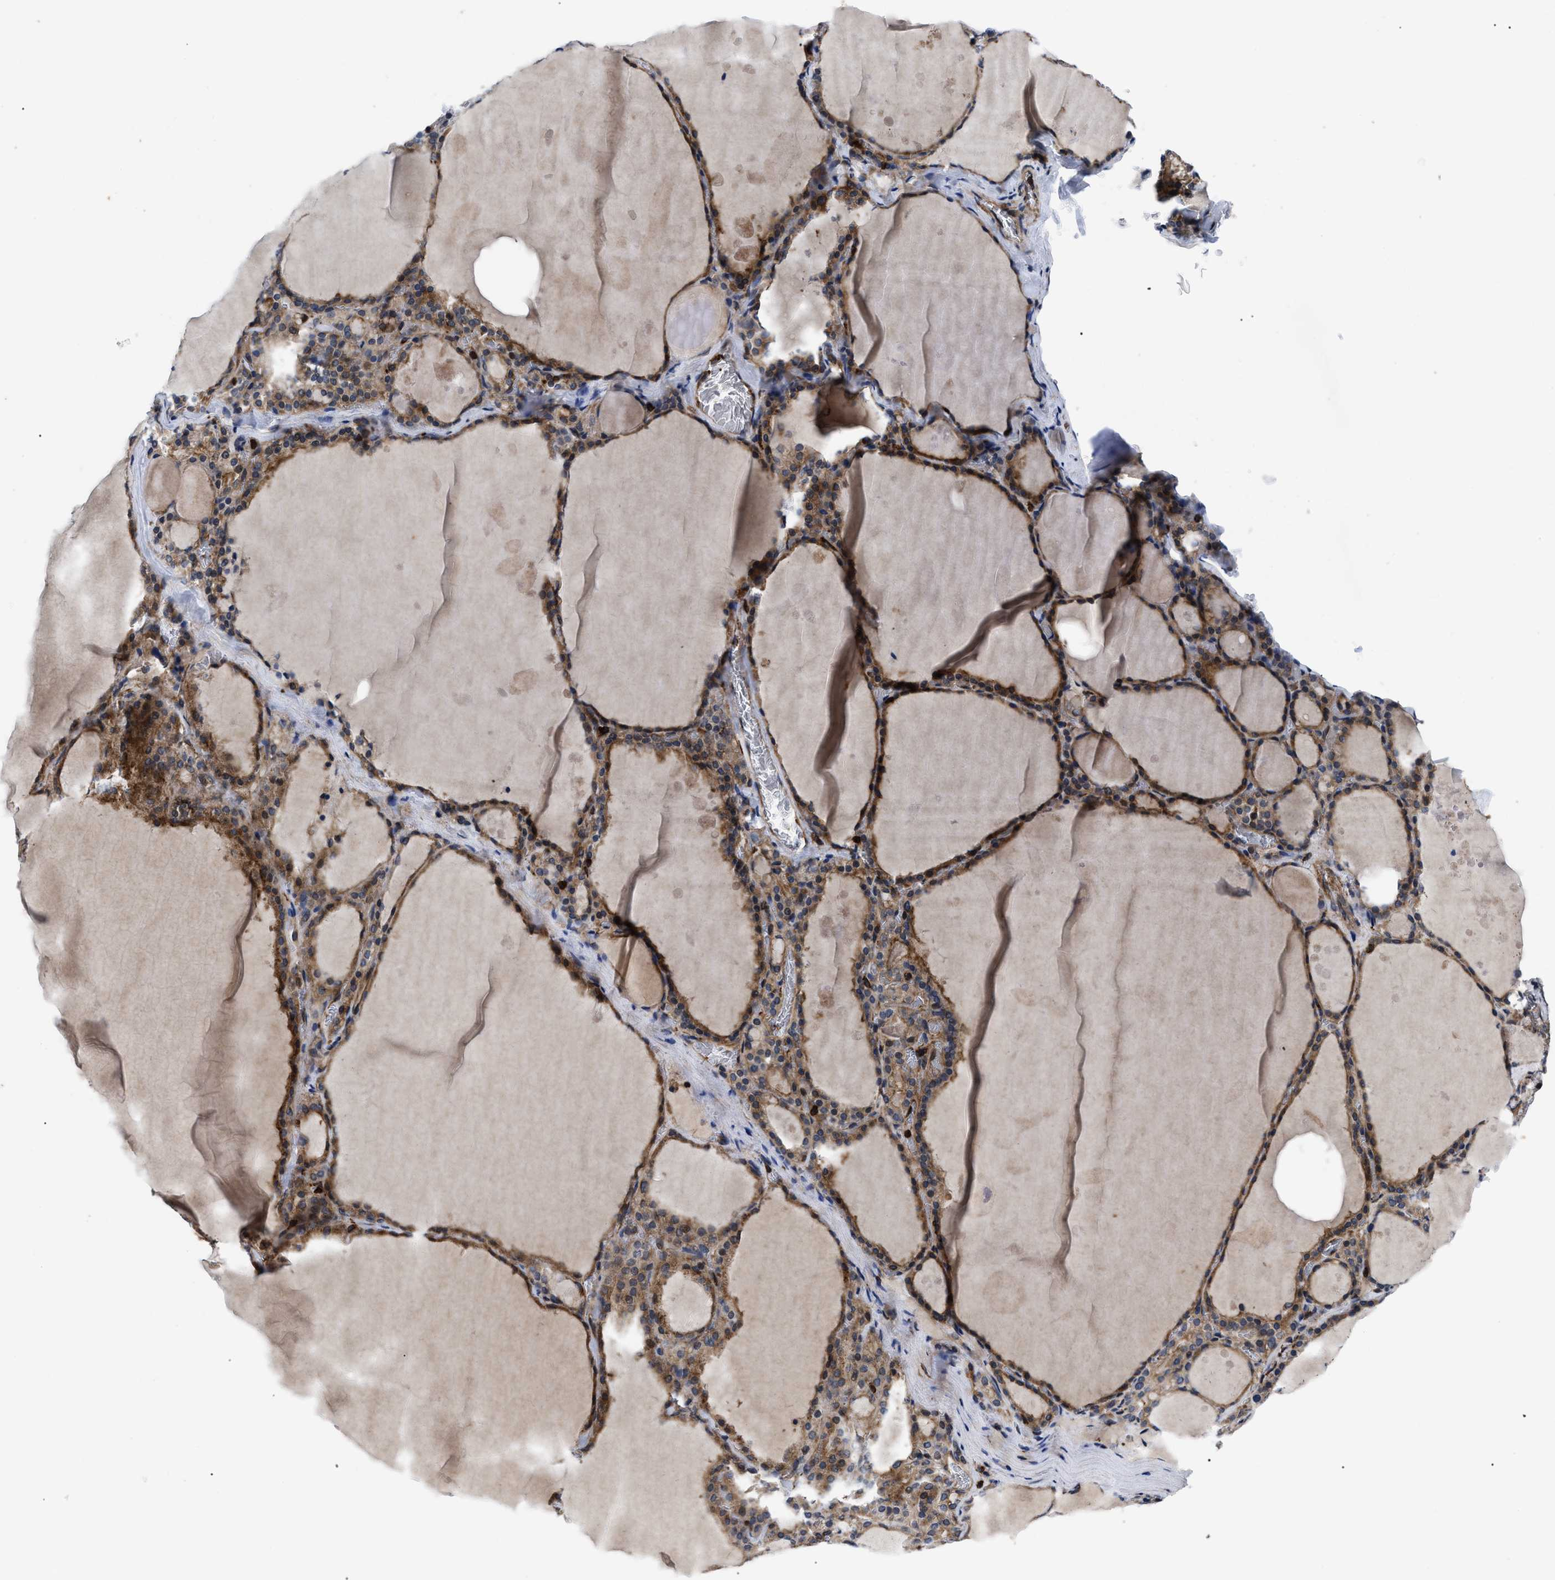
{"staining": {"intensity": "moderate", "quantity": ">75%", "location": "cytoplasmic/membranous"}, "tissue": "thyroid gland", "cell_type": "Glandular cells", "image_type": "normal", "snomed": [{"axis": "morphology", "description": "Normal tissue, NOS"}, {"axis": "topography", "description": "Thyroid gland"}], "caption": "Protein staining demonstrates moderate cytoplasmic/membranous staining in about >75% of glandular cells in unremarkable thyroid gland. (IHC, brightfield microscopy, high magnification).", "gene": "SPAST", "patient": {"sex": "male", "age": 56}}